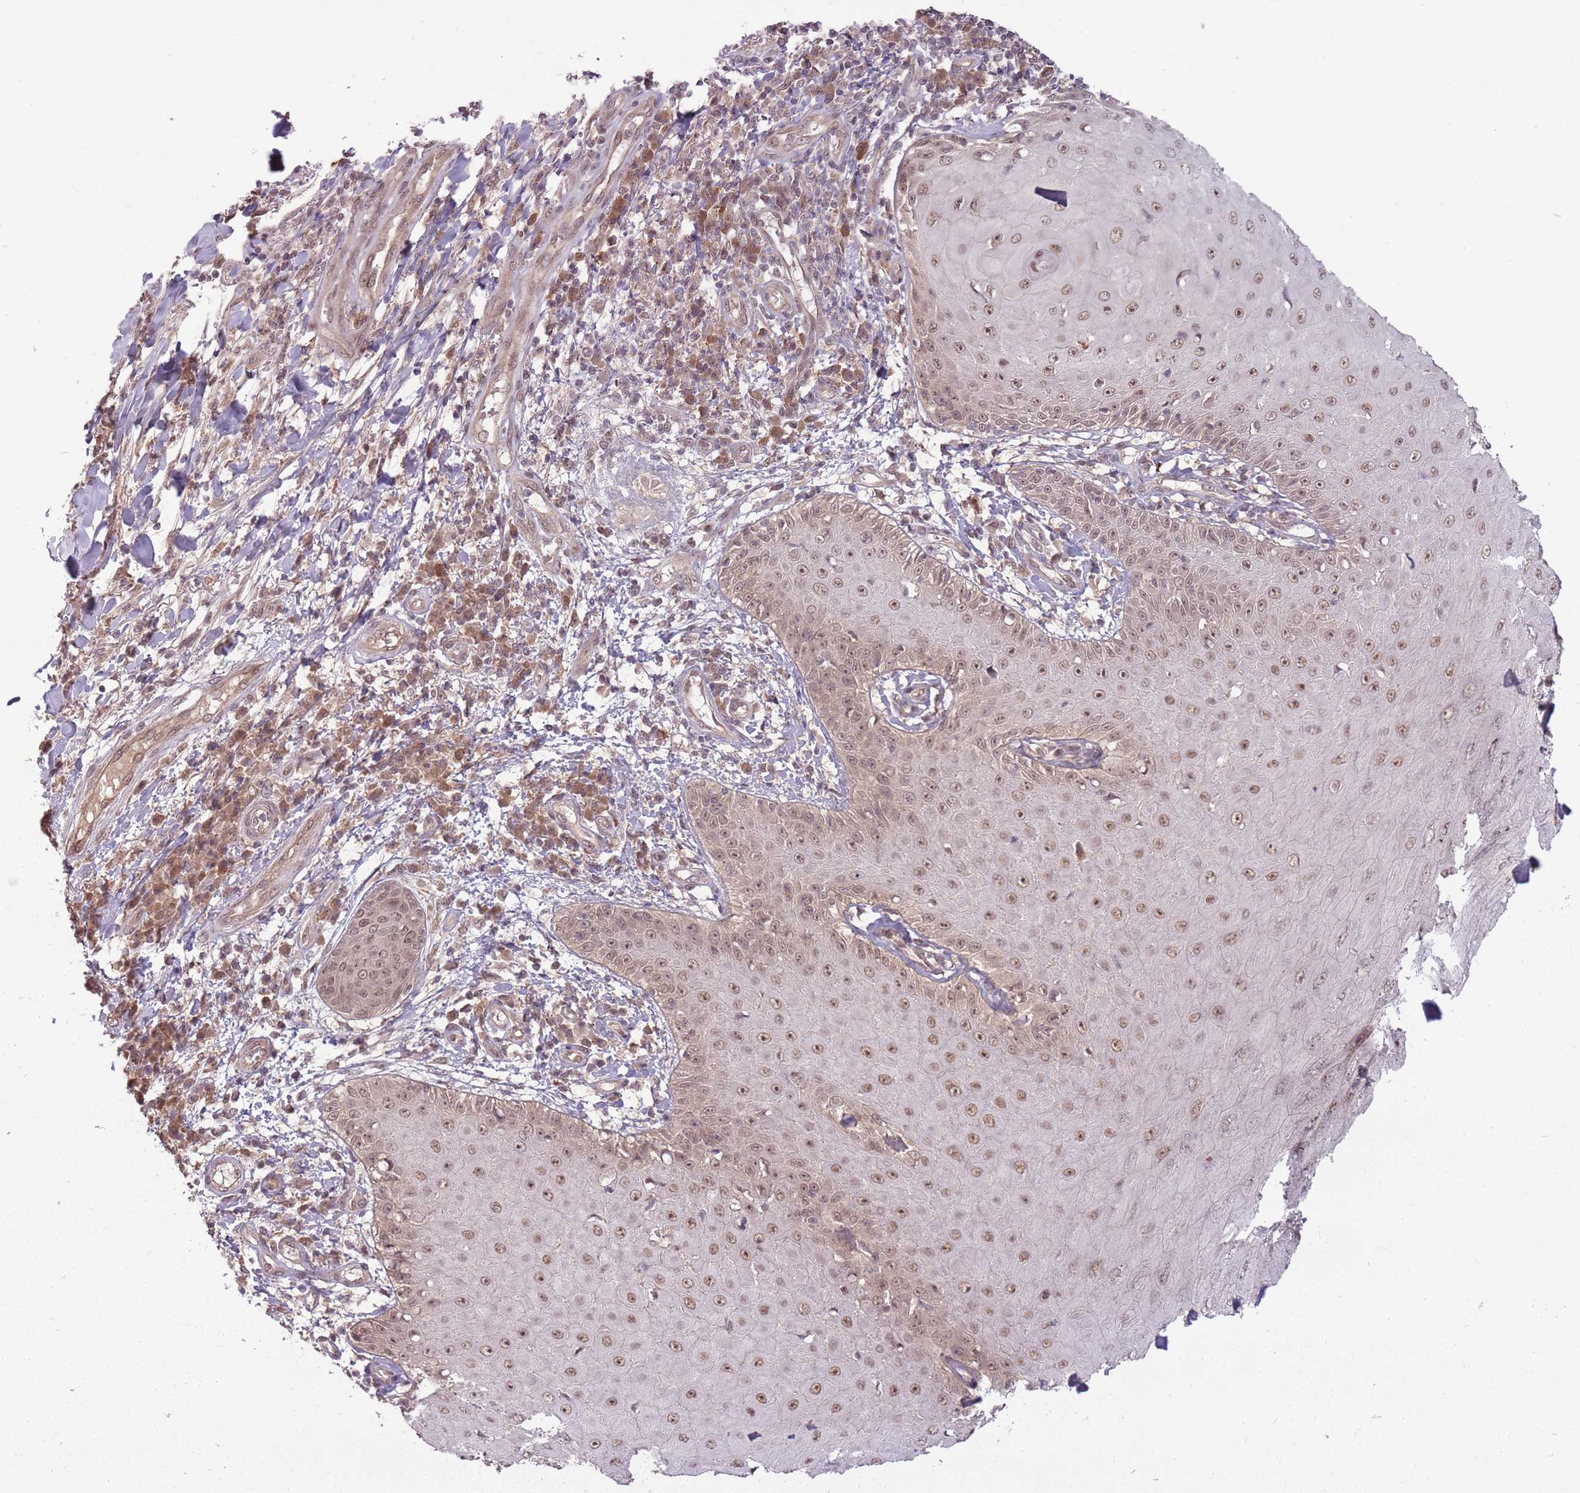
{"staining": {"intensity": "weak", "quantity": ">75%", "location": "nuclear"}, "tissue": "skin cancer", "cell_type": "Tumor cells", "image_type": "cancer", "snomed": [{"axis": "morphology", "description": "Squamous cell carcinoma, NOS"}, {"axis": "topography", "description": "Skin"}], "caption": "Immunohistochemistry (IHC) staining of skin cancer (squamous cell carcinoma), which reveals low levels of weak nuclear staining in about >75% of tumor cells indicating weak nuclear protein expression. The staining was performed using DAB (brown) for protein detection and nuclei were counterstained in hematoxylin (blue).", "gene": "ADAMTS3", "patient": {"sex": "male", "age": 70}}